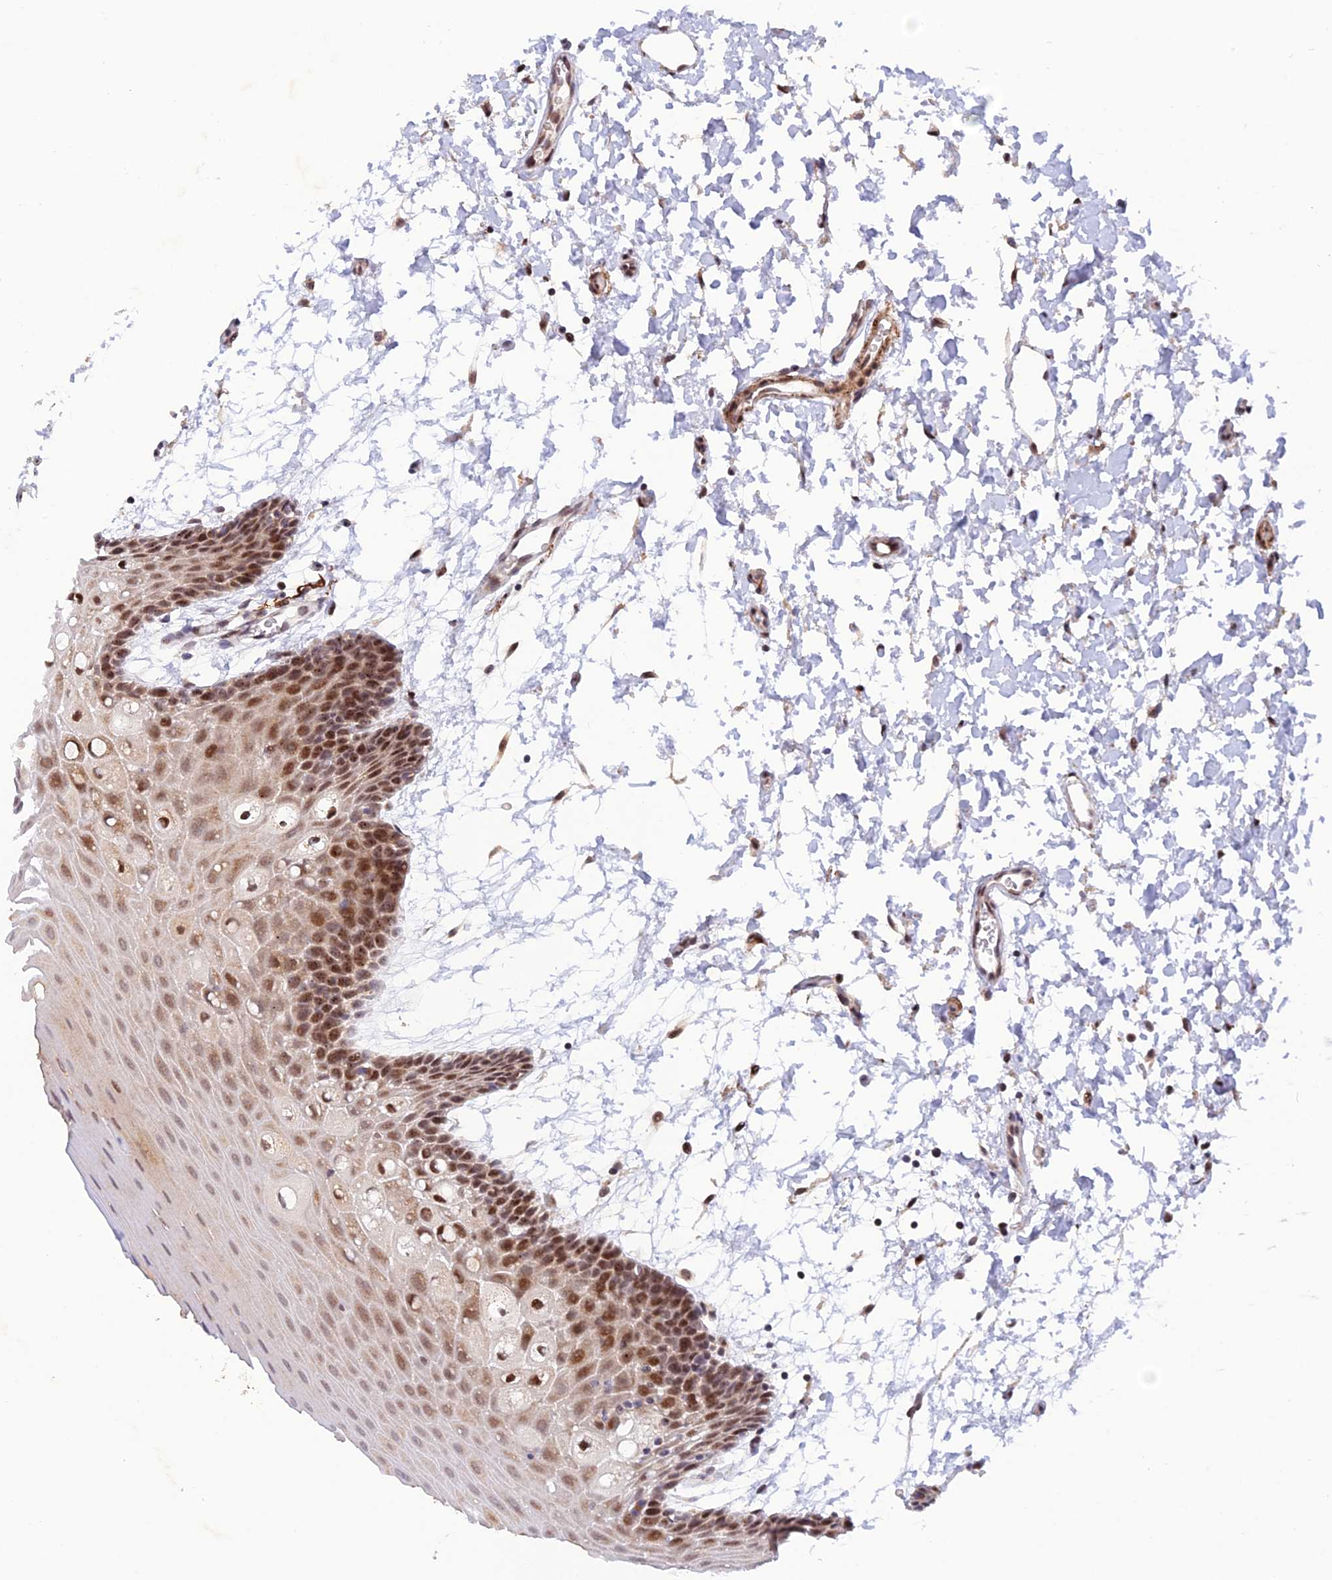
{"staining": {"intensity": "strong", "quantity": "25%-75%", "location": "nuclear"}, "tissue": "oral mucosa", "cell_type": "Squamous epithelial cells", "image_type": "normal", "snomed": [{"axis": "morphology", "description": "Normal tissue, NOS"}, {"axis": "topography", "description": "Skeletal muscle"}, {"axis": "topography", "description": "Oral tissue"}, {"axis": "topography", "description": "Salivary gland"}, {"axis": "topography", "description": "Peripheral nerve tissue"}], "caption": "High-power microscopy captured an immunohistochemistry (IHC) histopathology image of unremarkable oral mucosa, revealing strong nuclear staining in approximately 25%-75% of squamous epithelial cells.", "gene": "WDR55", "patient": {"sex": "male", "age": 54}}